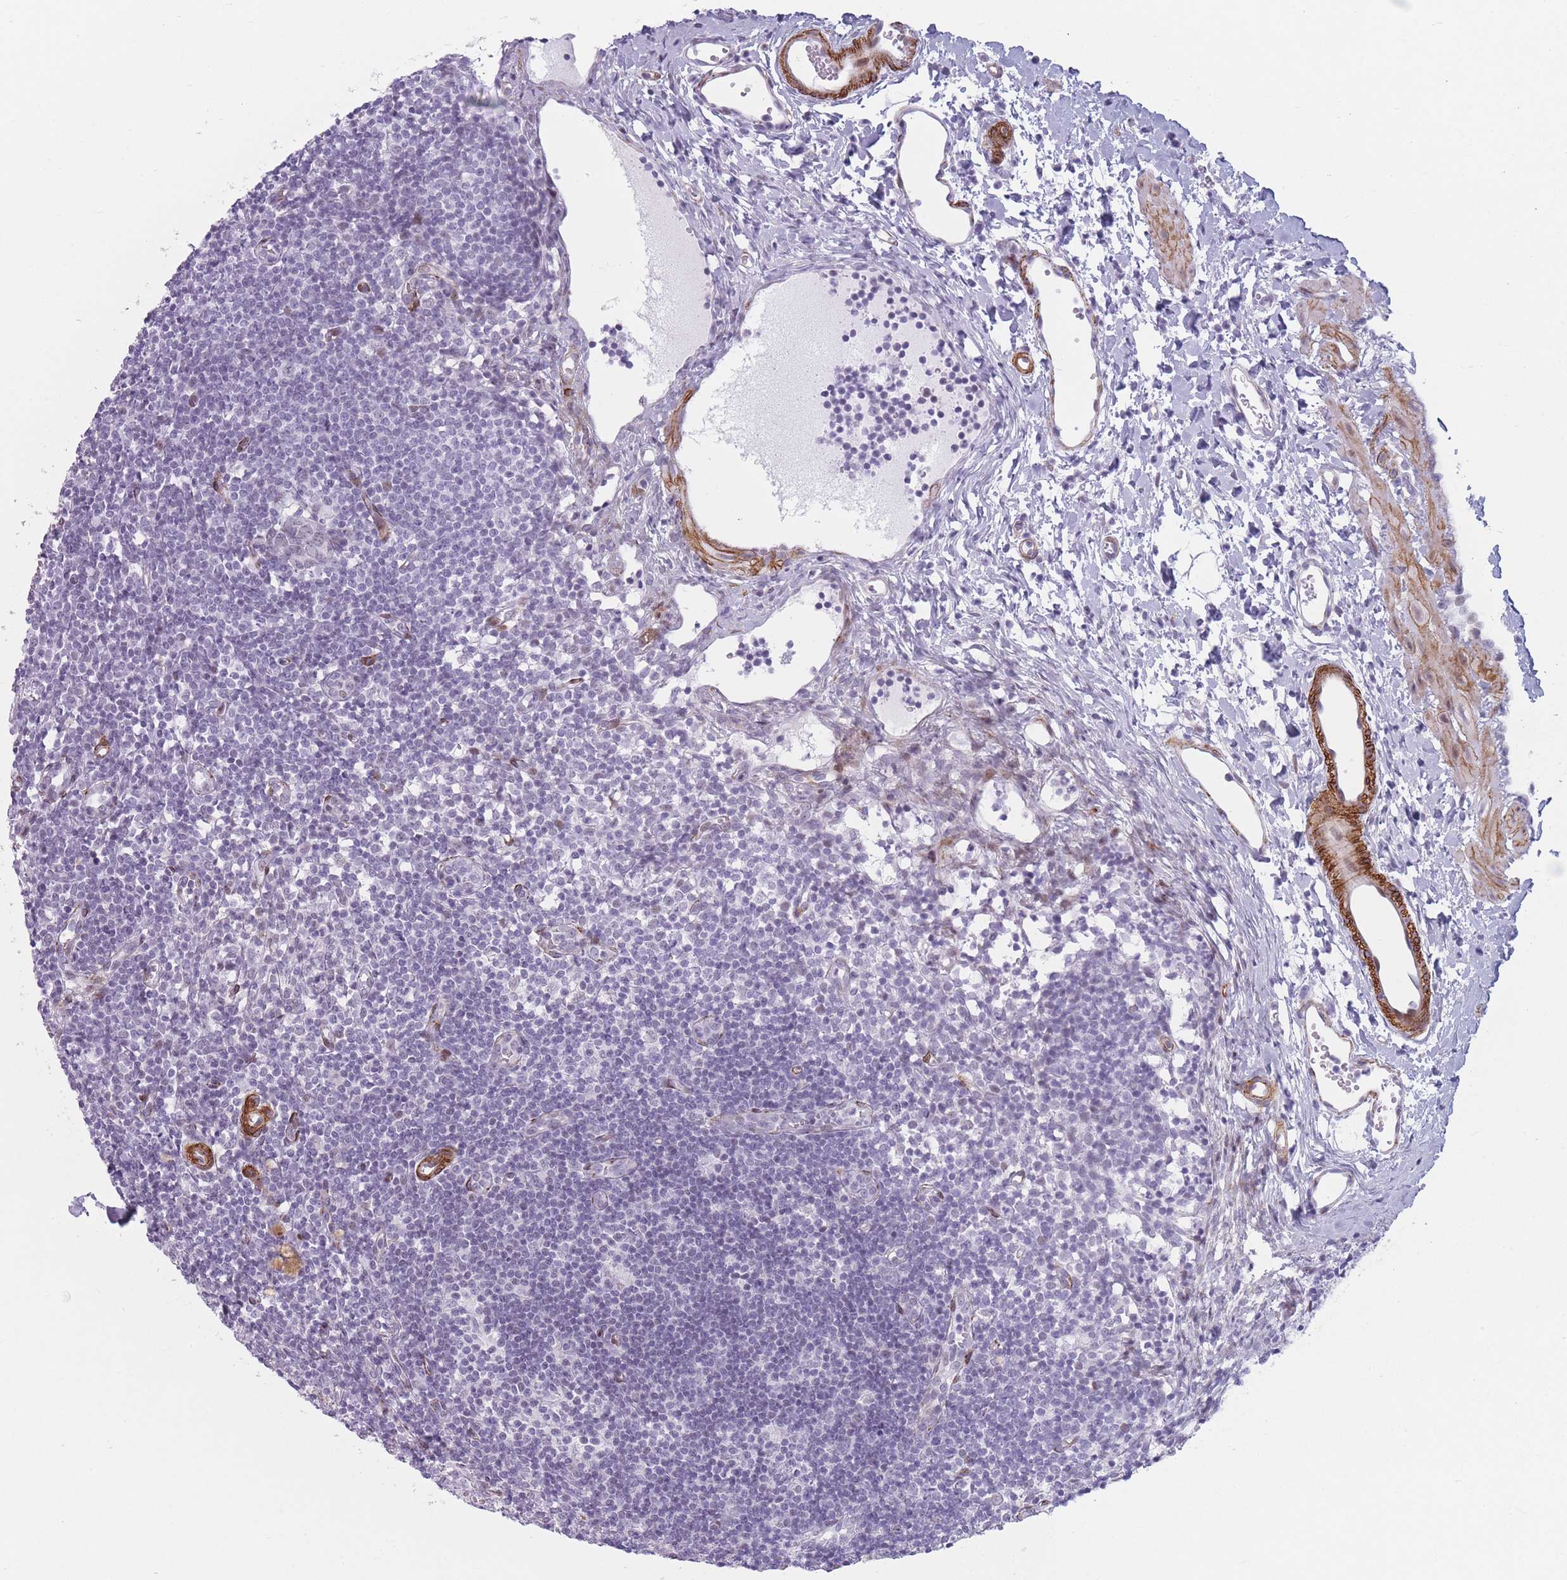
{"staining": {"intensity": "negative", "quantity": "none", "location": "none"}, "tissue": "lymph node", "cell_type": "Germinal center cells", "image_type": "normal", "snomed": [{"axis": "morphology", "description": "Normal tissue, NOS"}, {"axis": "topography", "description": "Lymph node"}], "caption": "The immunohistochemistry (IHC) histopathology image has no significant staining in germinal center cells of lymph node.", "gene": "IFNA10", "patient": {"sex": "female", "age": 37}}